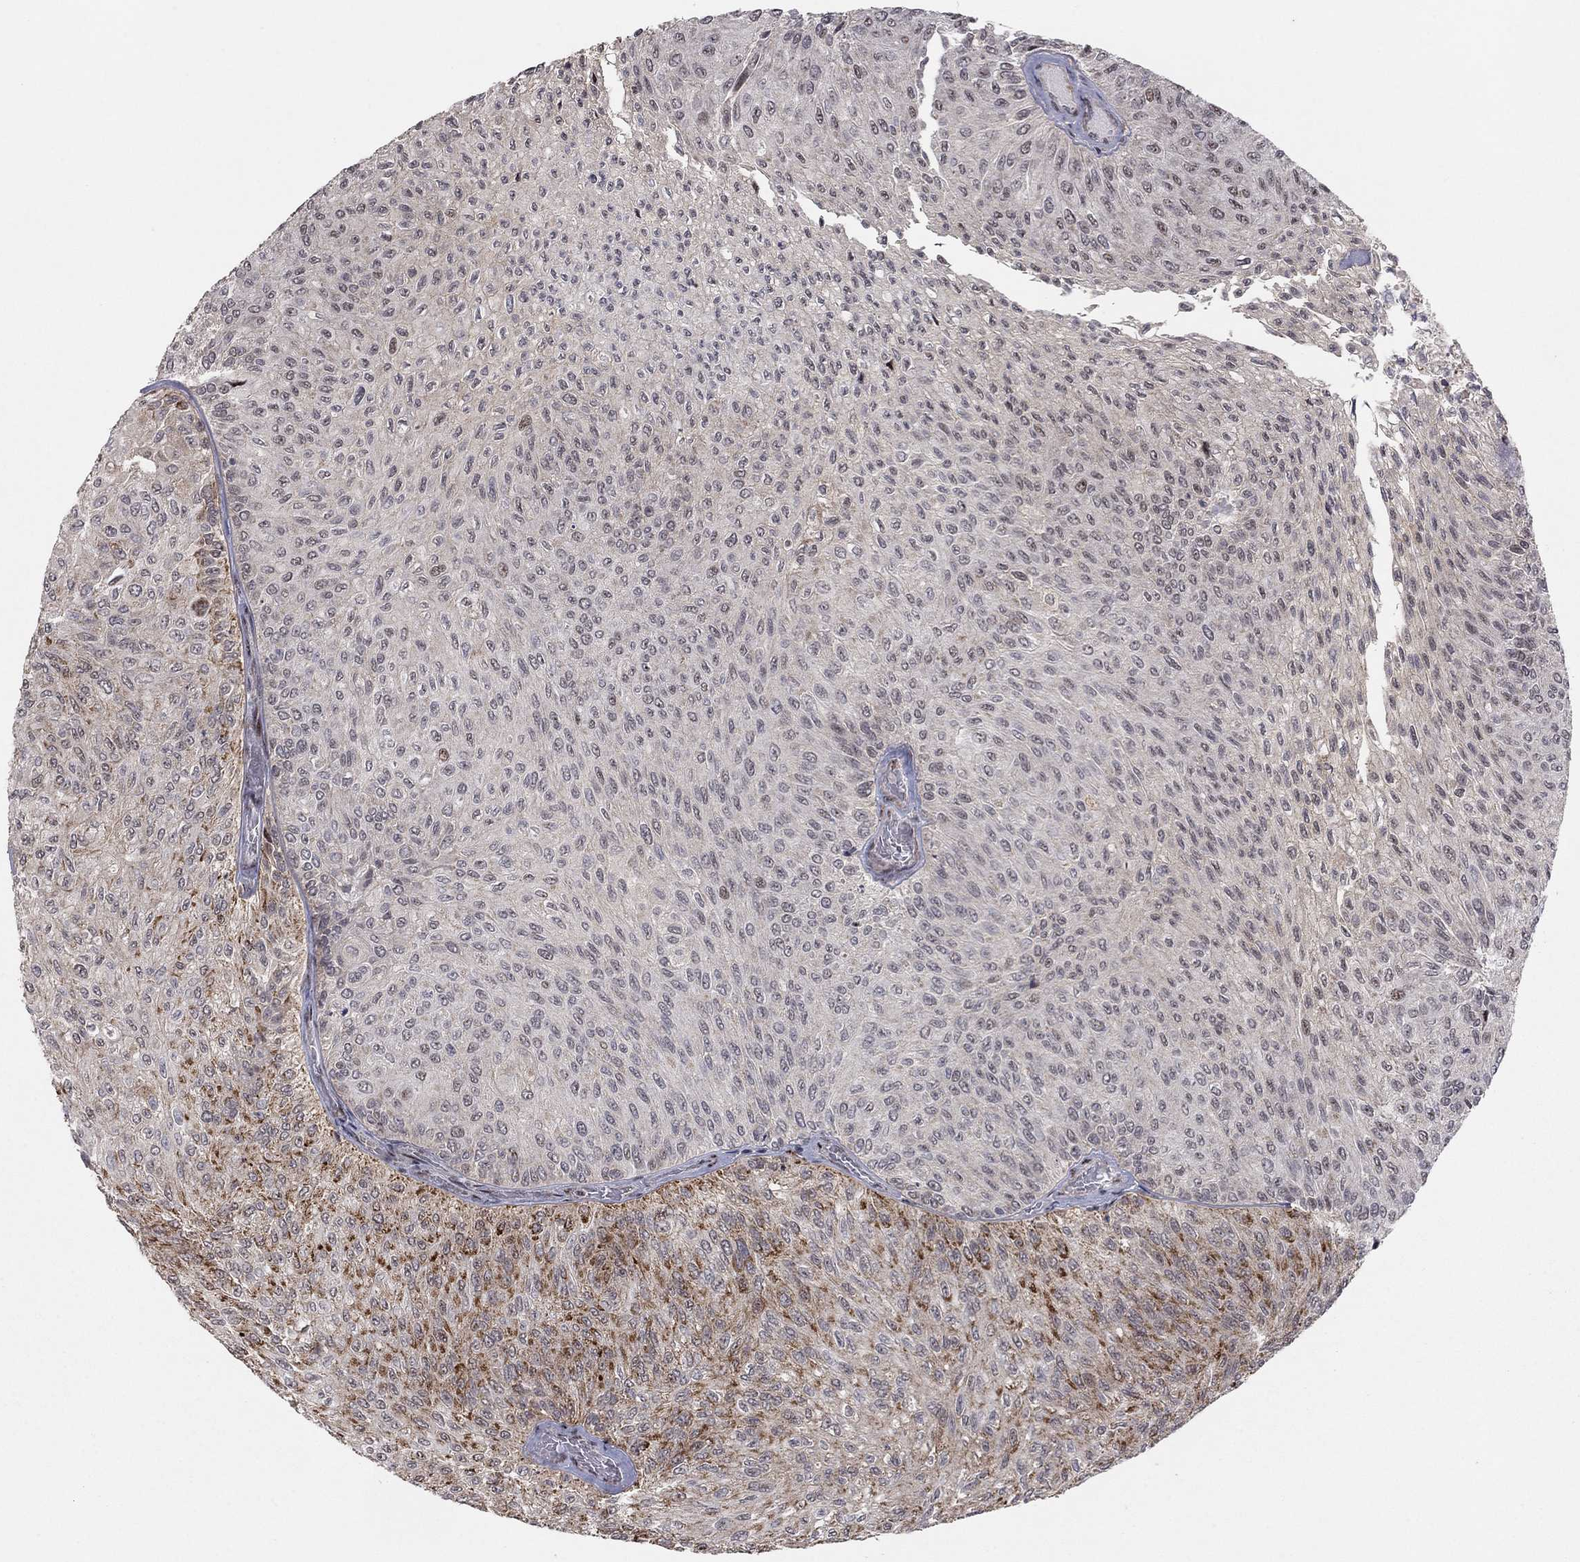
{"staining": {"intensity": "moderate", "quantity": "25%-75%", "location": "cytoplasmic/membranous"}, "tissue": "urothelial cancer", "cell_type": "Tumor cells", "image_type": "cancer", "snomed": [{"axis": "morphology", "description": "Urothelial carcinoma, Low grade"}, {"axis": "topography", "description": "Urinary bladder"}], "caption": "Immunohistochemical staining of human urothelial cancer exhibits medium levels of moderate cytoplasmic/membranous protein expression in approximately 25%-75% of tumor cells.", "gene": "ZNF395", "patient": {"sex": "male", "age": 78}}